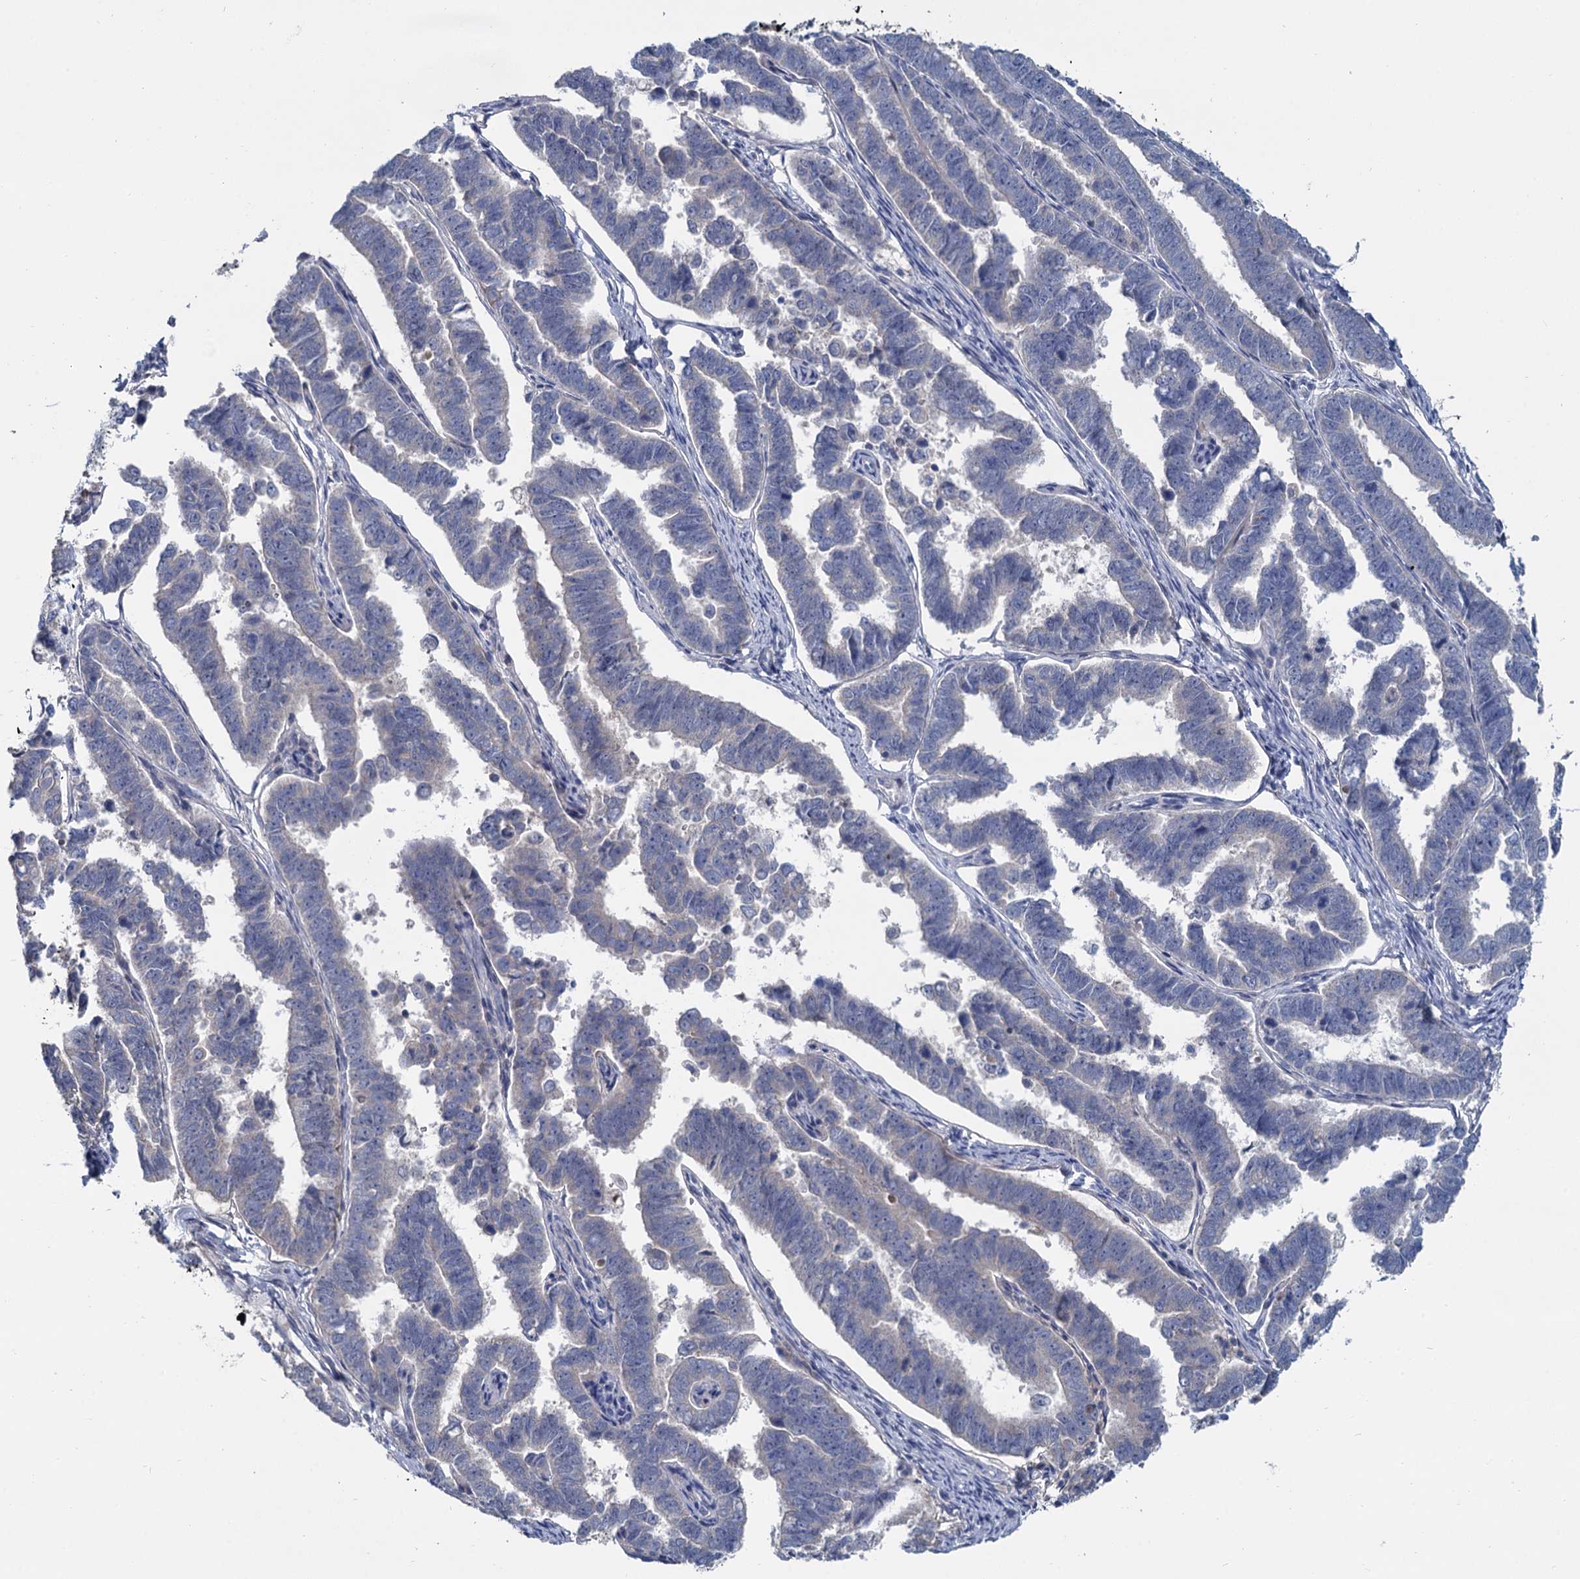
{"staining": {"intensity": "negative", "quantity": "none", "location": "none"}, "tissue": "endometrial cancer", "cell_type": "Tumor cells", "image_type": "cancer", "snomed": [{"axis": "morphology", "description": "Adenocarcinoma, NOS"}, {"axis": "topography", "description": "Endometrium"}], "caption": "High magnification brightfield microscopy of endometrial cancer stained with DAB (brown) and counterstained with hematoxylin (blue): tumor cells show no significant staining. (Brightfield microscopy of DAB IHC at high magnification).", "gene": "ACSM3", "patient": {"sex": "female", "age": 75}}